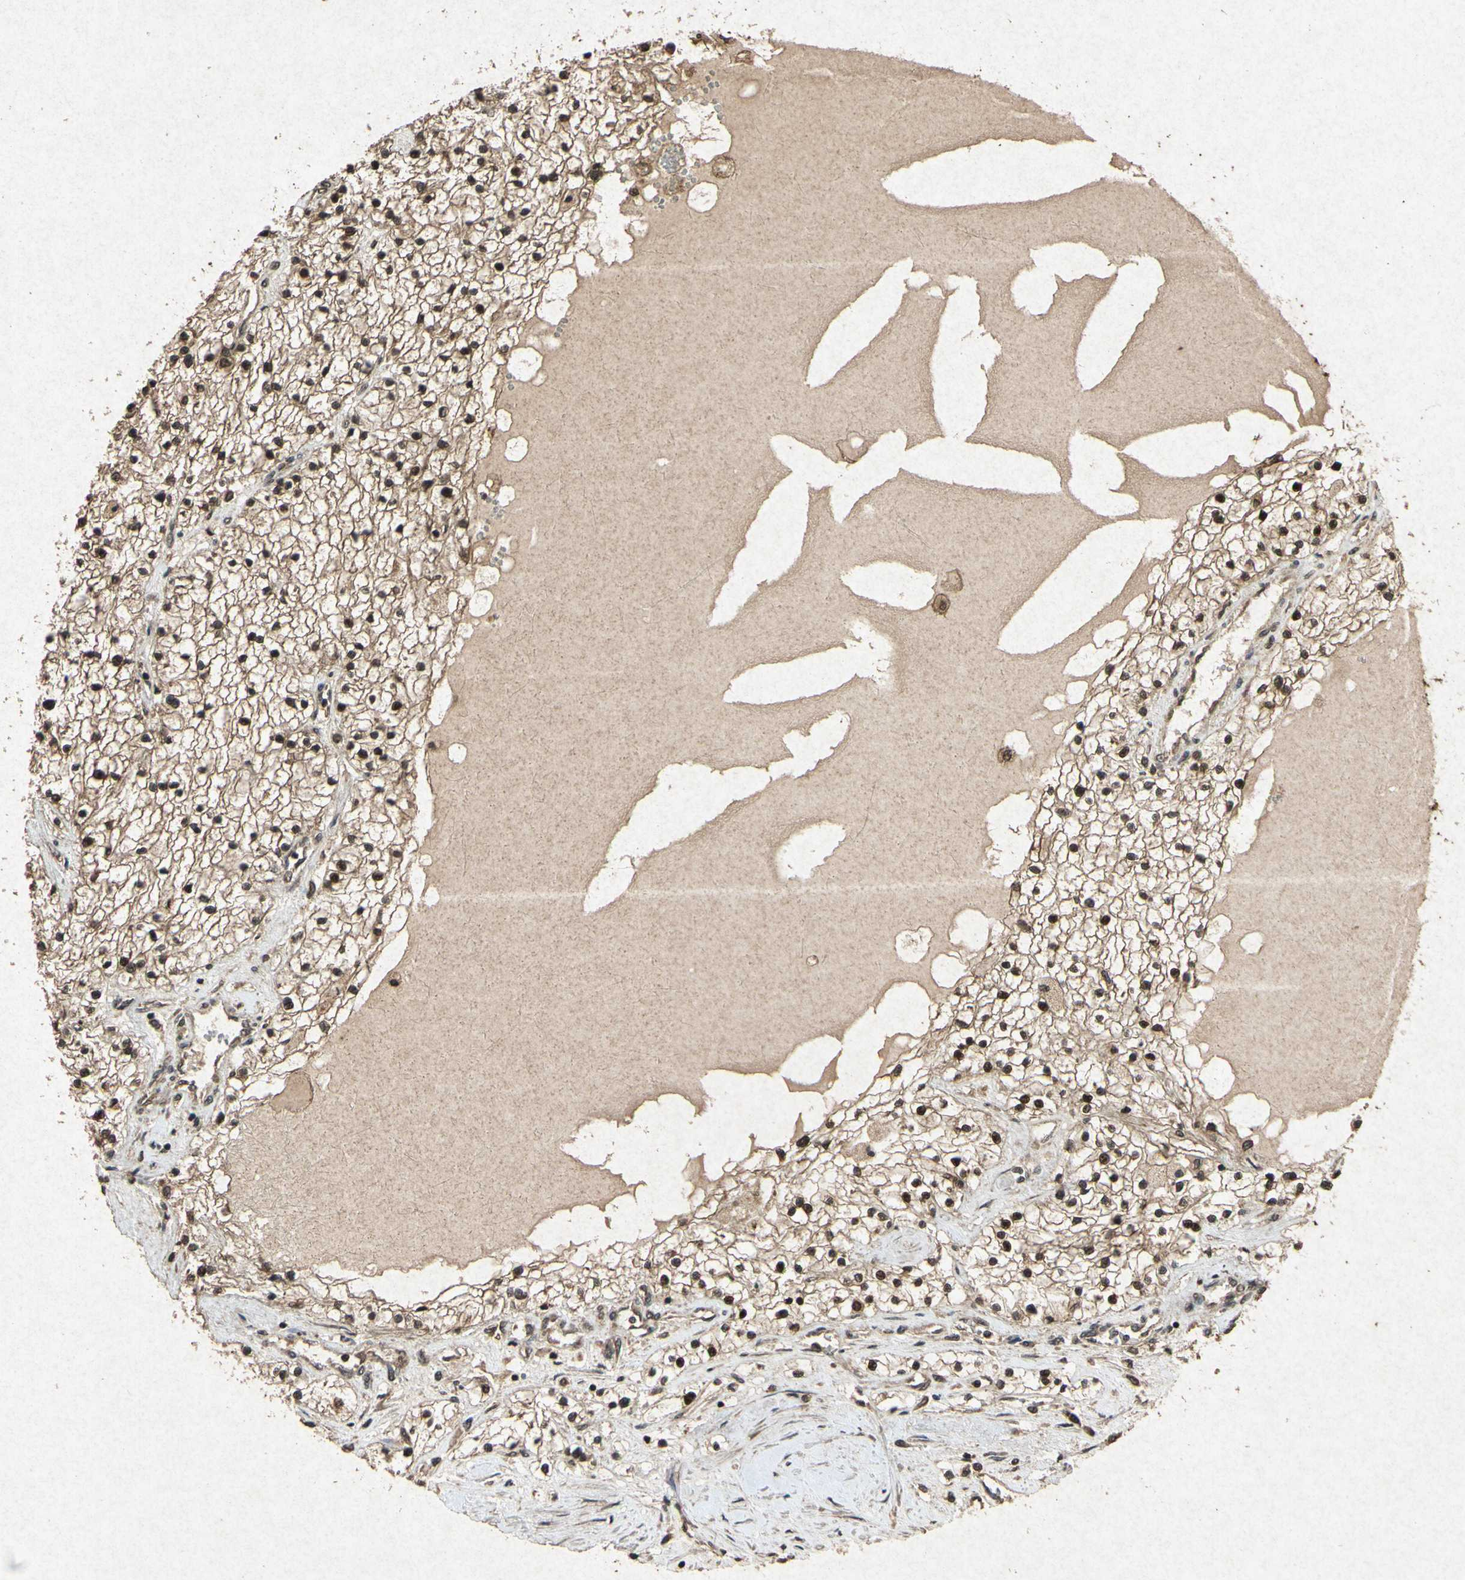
{"staining": {"intensity": "strong", "quantity": ">75%", "location": "cytoplasmic/membranous,nuclear"}, "tissue": "renal cancer", "cell_type": "Tumor cells", "image_type": "cancer", "snomed": [{"axis": "morphology", "description": "Adenocarcinoma, NOS"}, {"axis": "topography", "description": "Kidney"}], "caption": "A high amount of strong cytoplasmic/membranous and nuclear positivity is appreciated in approximately >75% of tumor cells in renal cancer tissue. Ihc stains the protein of interest in brown and the nuclei are stained blue.", "gene": "ATP6V1H", "patient": {"sex": "male", "age": 68}}